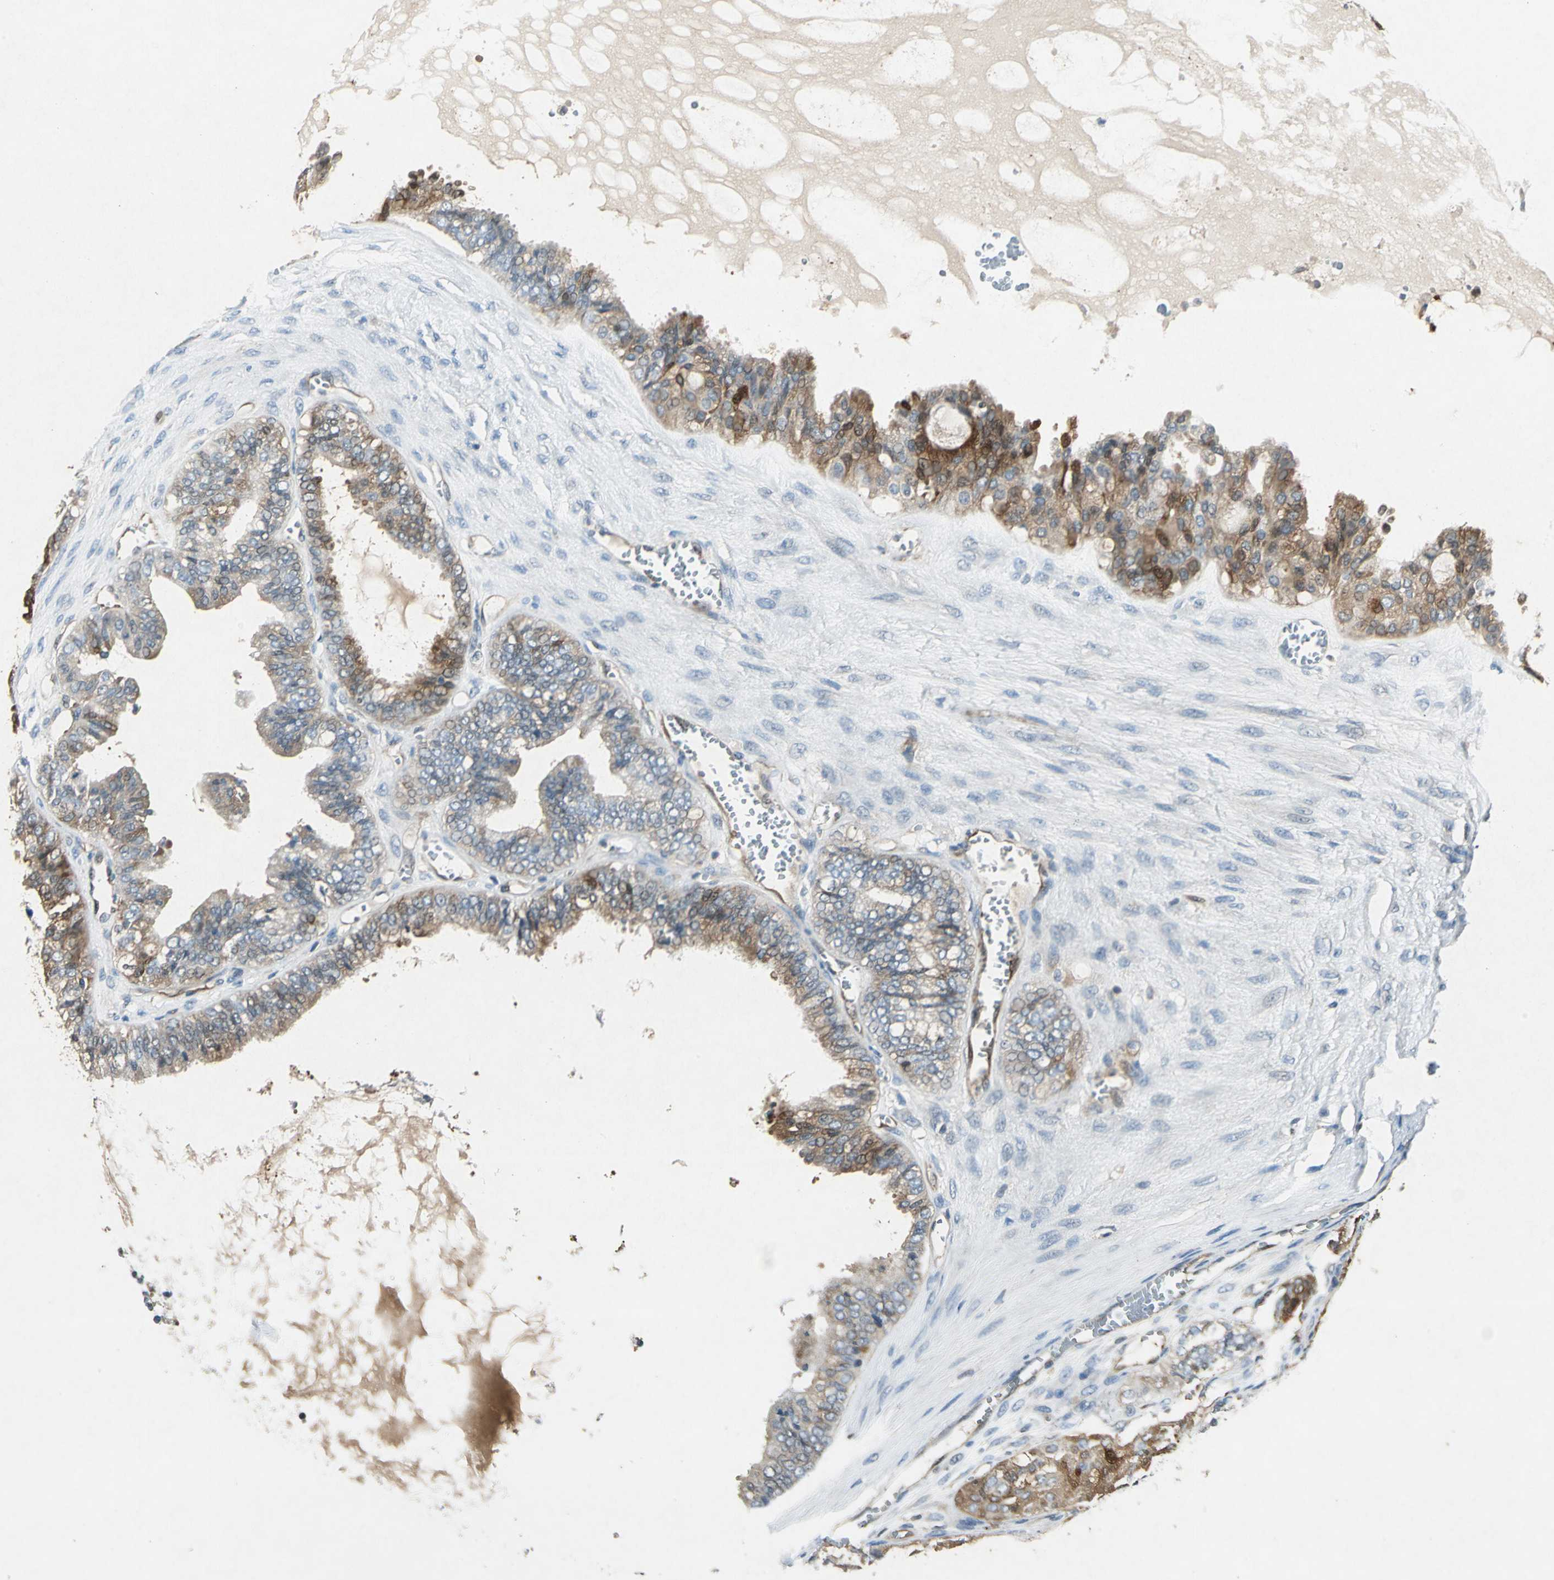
{"staining": {"intensity": "moderate", "quantity": ">75%", "location": "cytoplasmic/membranous"}, "tissue": "ovarian cancer", "cell_type": "Tumor cells", "image_type": "cancer", "snomed": [{"axis": "morphology", "description": "Carcinoma, NOS"}, {"axis": "morphology", "description": "Carcinoma, endometroid"}, {"axis": "topography", "description": "Ovary"}], "caption": "The immunohistochemical stain labels moderate cytoplasmic/membranous staining in tumor cells of endometroid carcinoma (ovarian) tissue.", "gene": "RRM2B", "patient": {"sex": "female", "age": 50}}